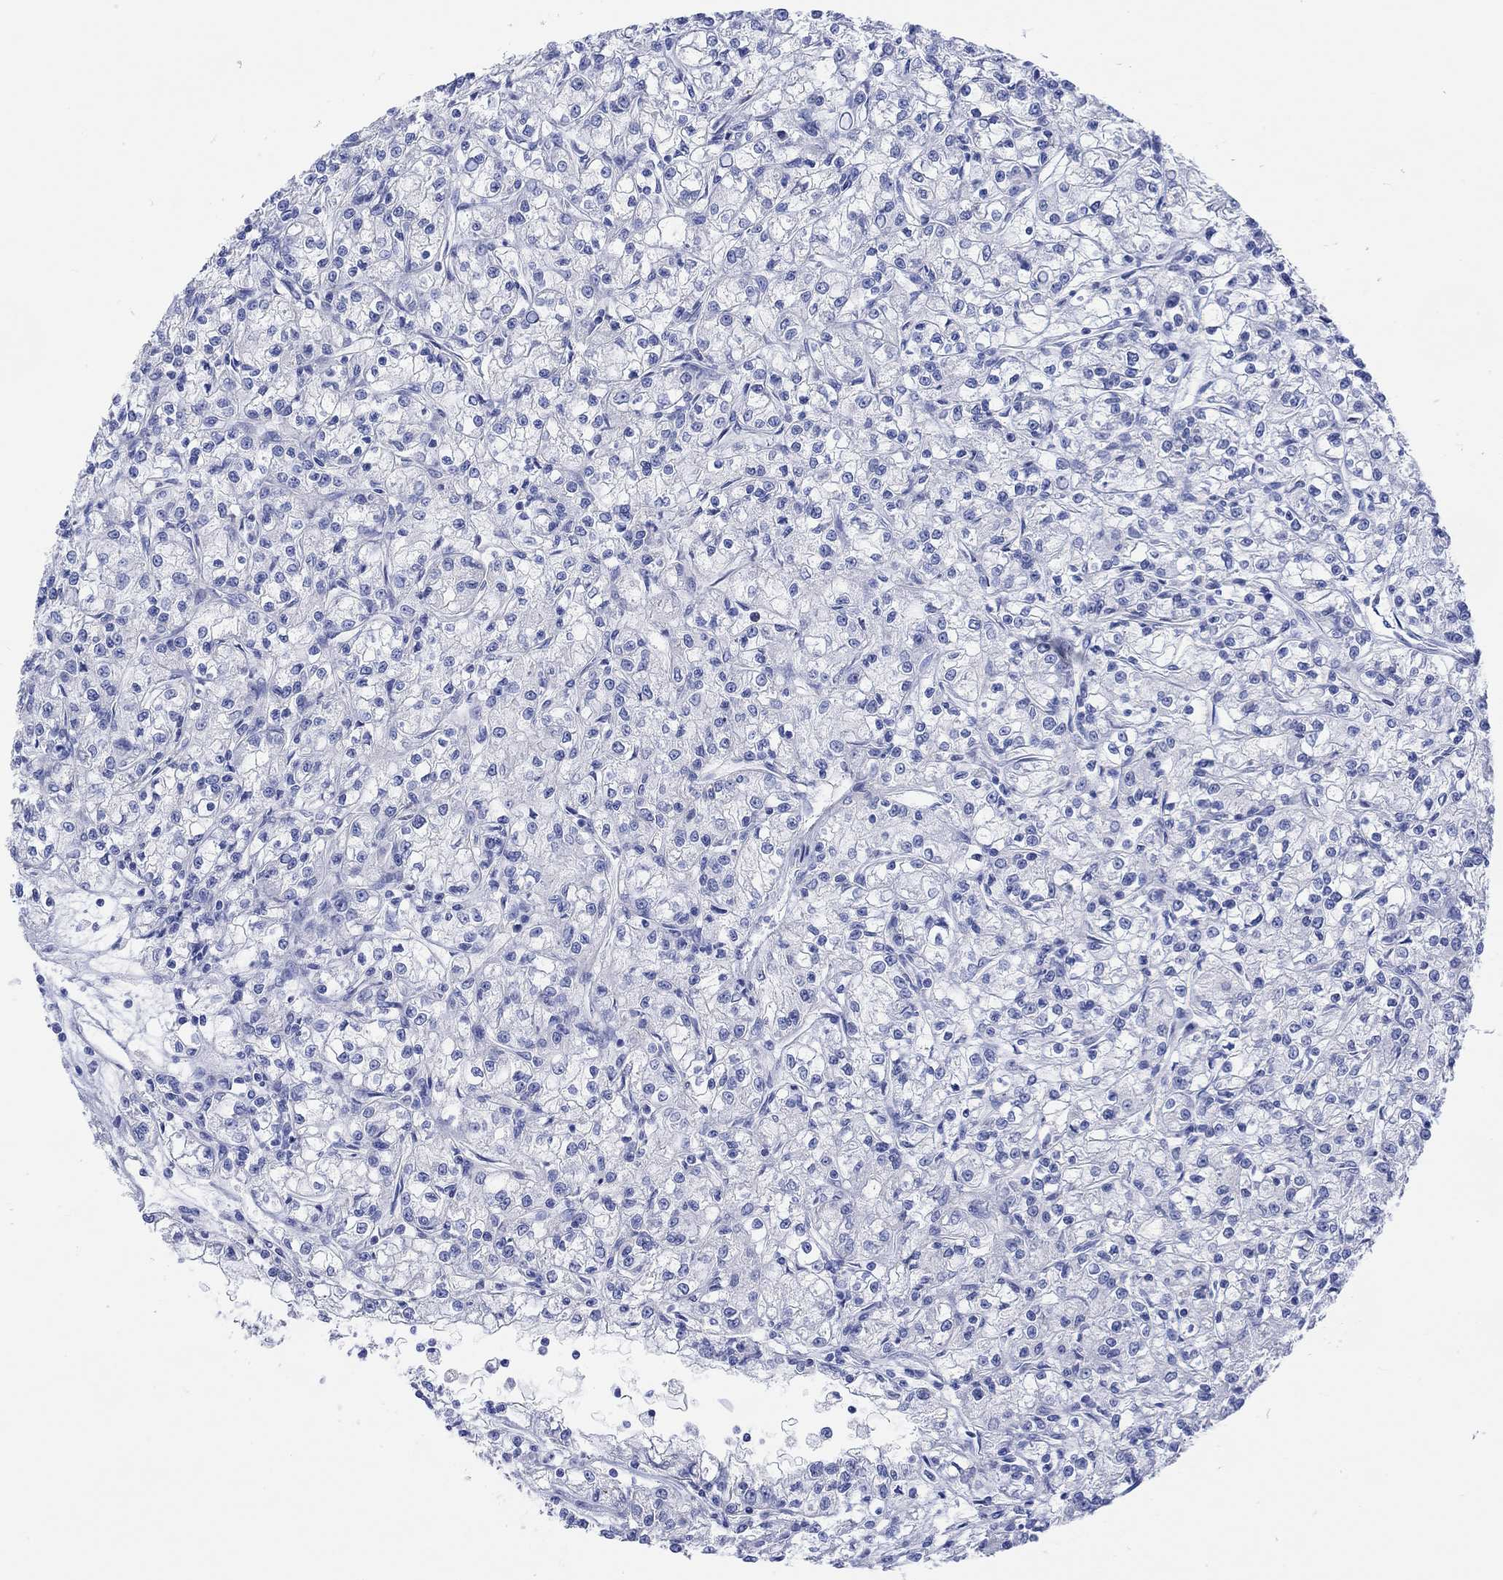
{"staining": {"intensity": "negative", "quantity": "none", "location": "none"}, "tissue": "renal cancer", "cell_type": "Tumor cells", "image_type": "cancer", "snomed": [{"axis": "morphology", "description": "Adenocarcinoma, NOS"}, {"axis": "topography", "description": "Kidney"}], "caption": "This is a photomicrograph of IHC staining of renal cancer, which shows no staining in tumor cells.", "gene": "REEP6", "patient": {"sex": "female", "age": 59}}